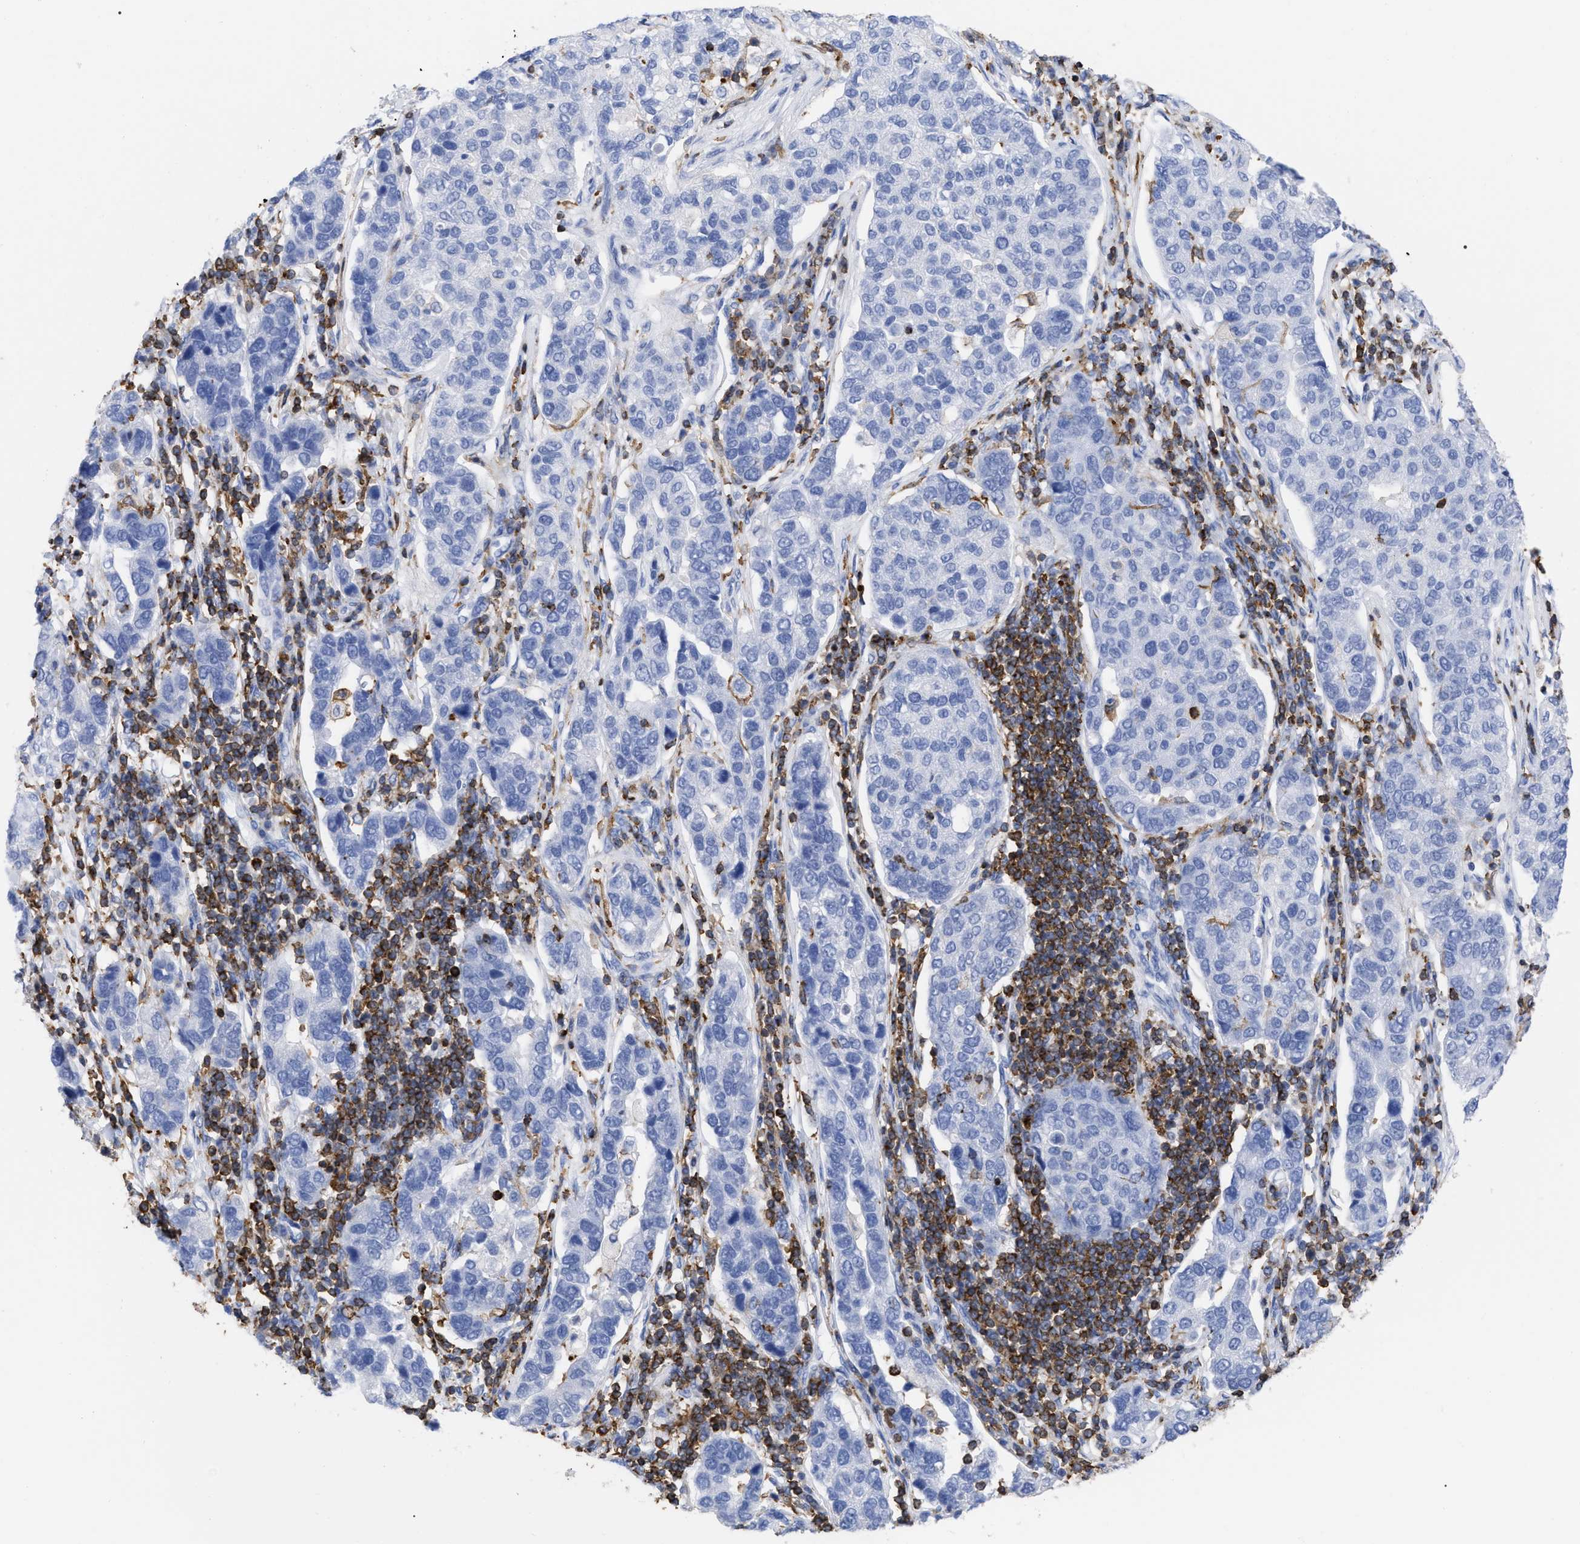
{"staining": {"intensity": "negative", "quantity": "none", "location": "none"}, "tissue": "pancreatic cancer", "cell_type": "Tumor cells", "image_type": "cancer", "snomed": [{"axis": "morphology", "description": "Adenocarcinoma, NOS"}, {"axis": "topography", "description": "Pancreas"}], "caption": "Immunohistochemical staining of pancreatic cancer displays no significant positivity in tumor cells. (Stains: DAB (3,3'-diaminobenzidine) IHC with hematoxylin counter stain, Microscopy: brightfield microscopy at high magnification).", "gene": "HCLS1", "patient": {"sex": "female", "age": 61}}